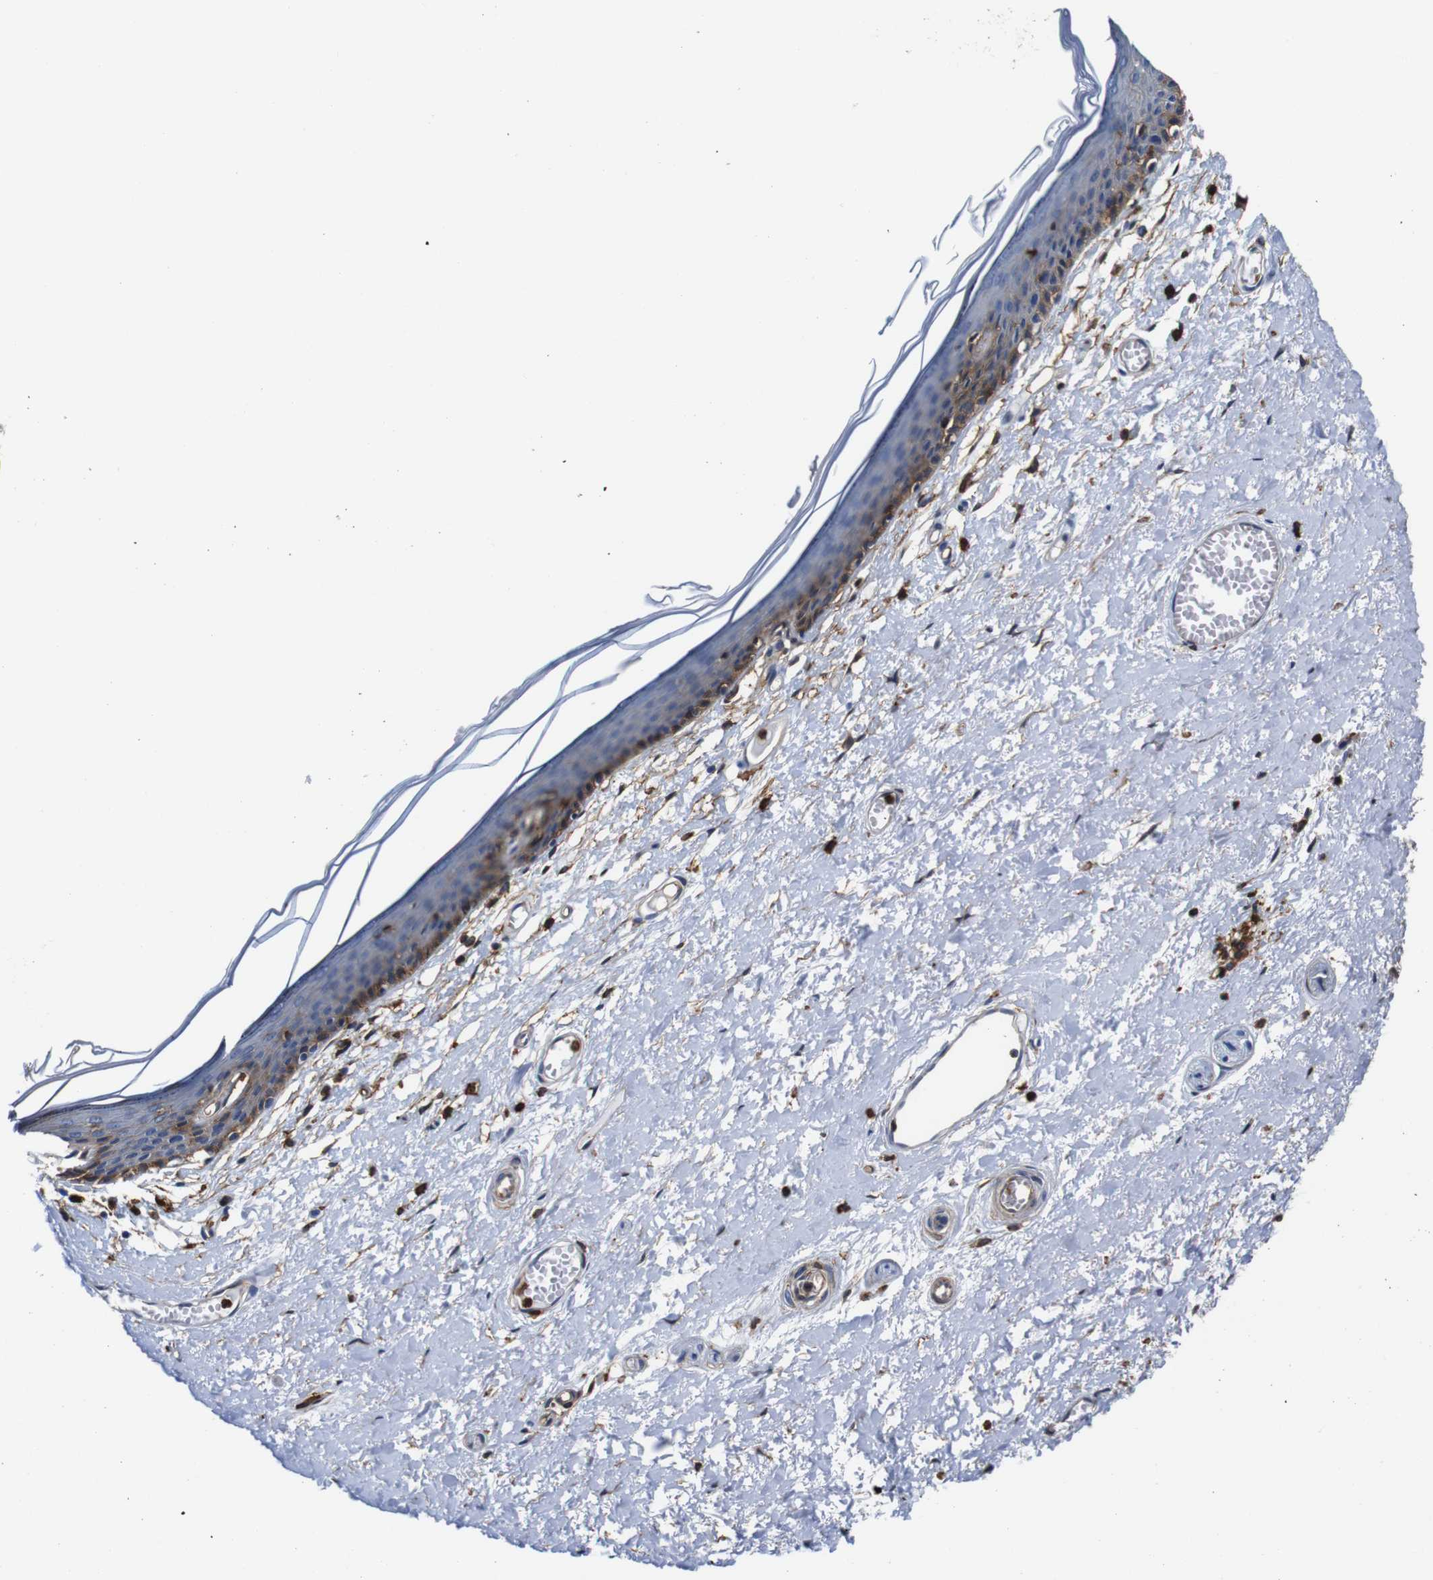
{"staining": {"intensity": "moderate", "quantity": "25%-75%", "location": "cytoplasmic/membranous"}, "tissue": "skin", "cell_type": "Epidermal cells", "image_type": "normal", "snomed": [{"axis": "morphology", "description": "Normal tissue, NOS"}, {"axis": "topography", "description": "Vulva"}], "caption": "Immunohistochemical staining of normal skin demonstrates medium levels of moderate cytoplasmic/membranous expression in approximately 25%-75% of epidermal cells. The protein of interest is shown in brown color, while the nuclei are stained blue.", "gene": "ANXA1", "patient": {"sex": "female", "age": 54}}